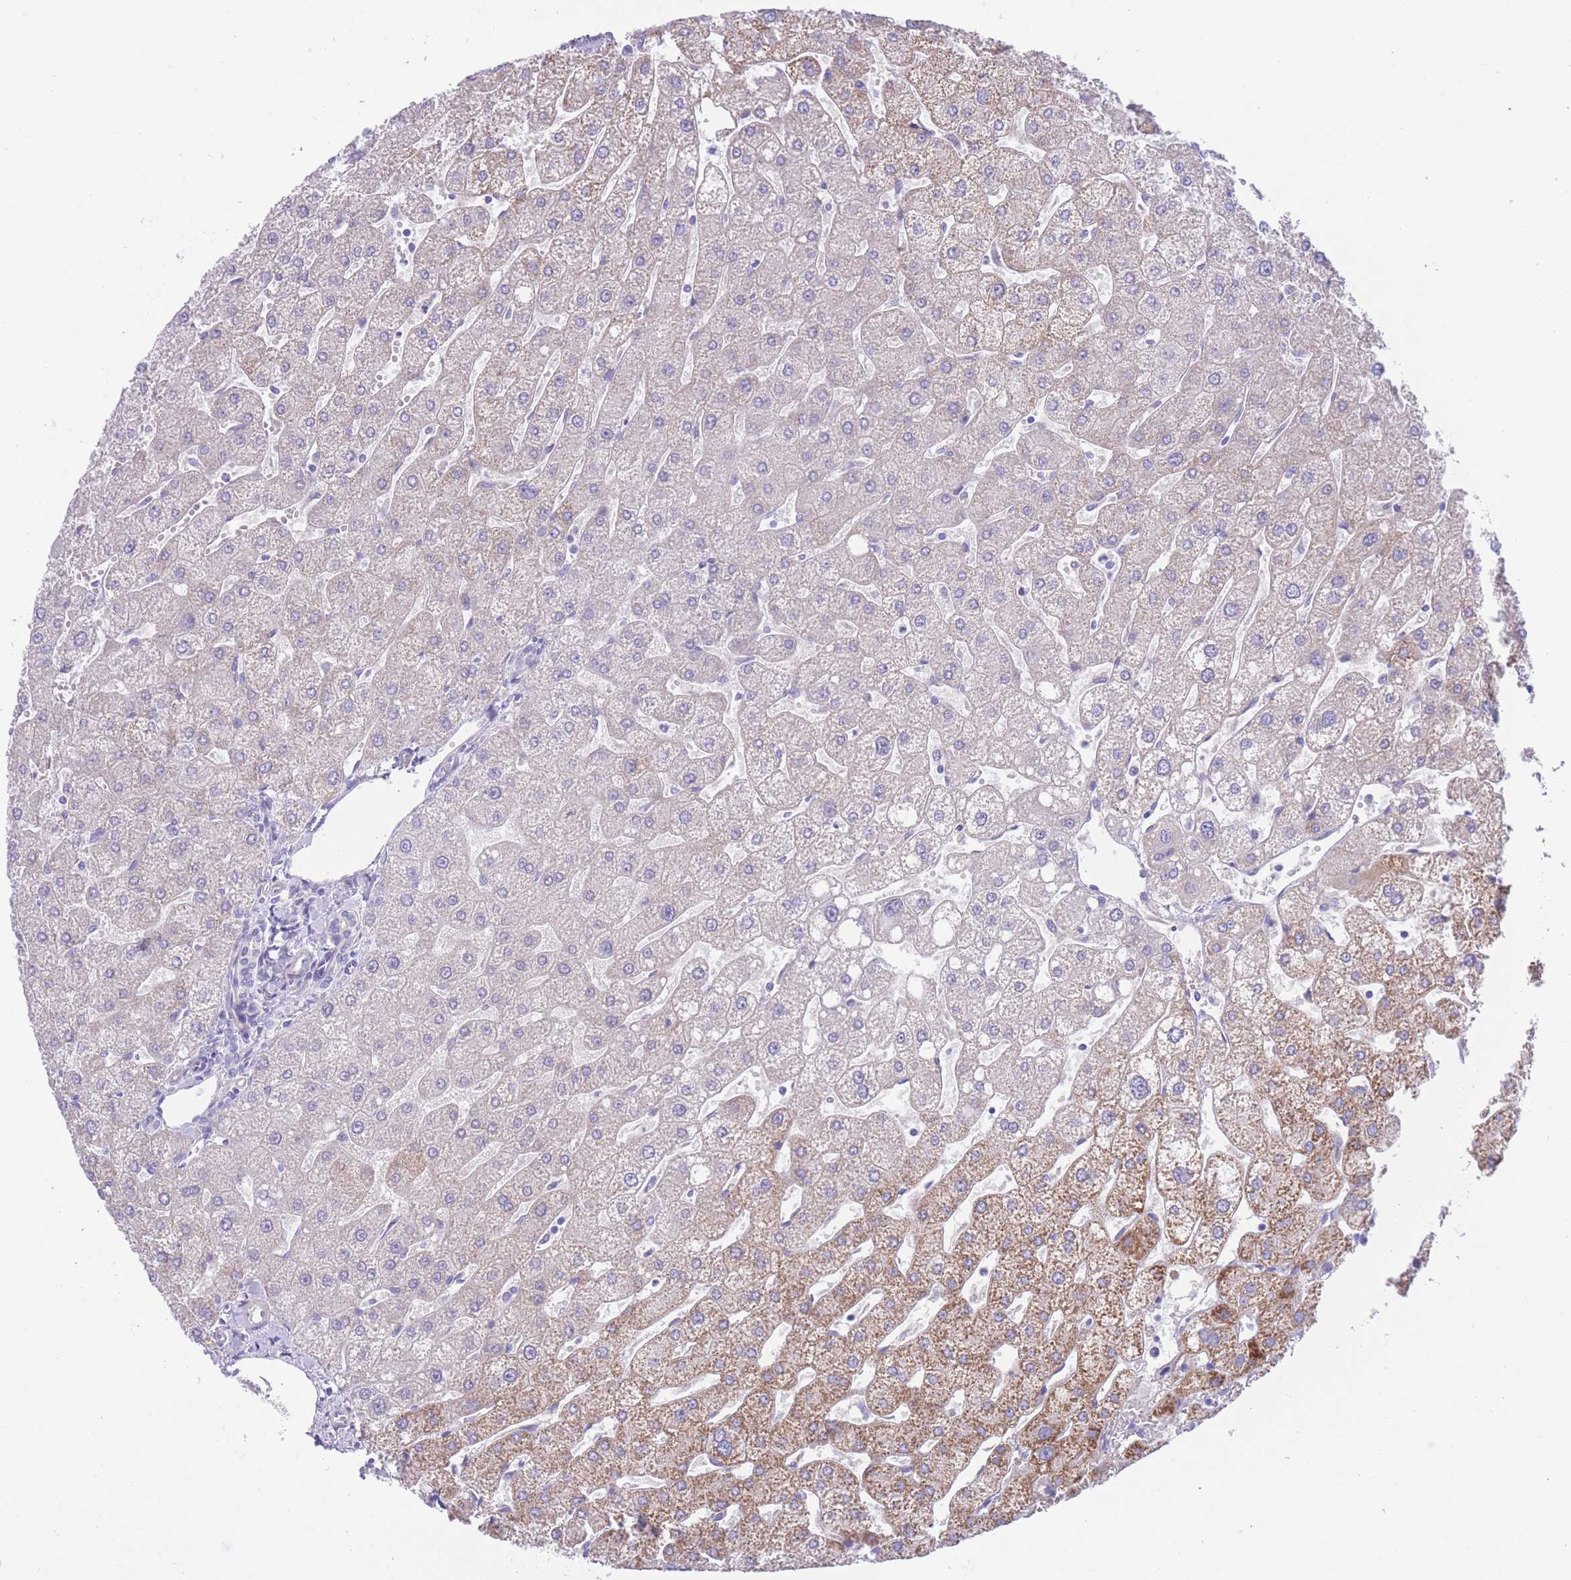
{"staining": {"intensity": "negative", "quantity": "none", "location": "none"}, "tissue": "liver", "cell_type": "Cholangiocytes", "image_type": "normal", "snomed": [{"axis": "morphology", "description": "Normal tissue, NOS"}, {"axis": "topography", "description": "Liver"}], "caption": "Immunohistochemistry (IHC) image of unremarkable liver: human liver stained with DAB (3,3'-diaminobenzidine) displays no significant protein staining in cholangiocytes. (Stains: DAB (3,3'-diaminobenzidine) immunohistochemistry with hematoxylin counter stain, Microscopy: brightfield microscopy at high magnification).", "gene": "QTRT1", "patient": {"sex": "male", "age": 67}}